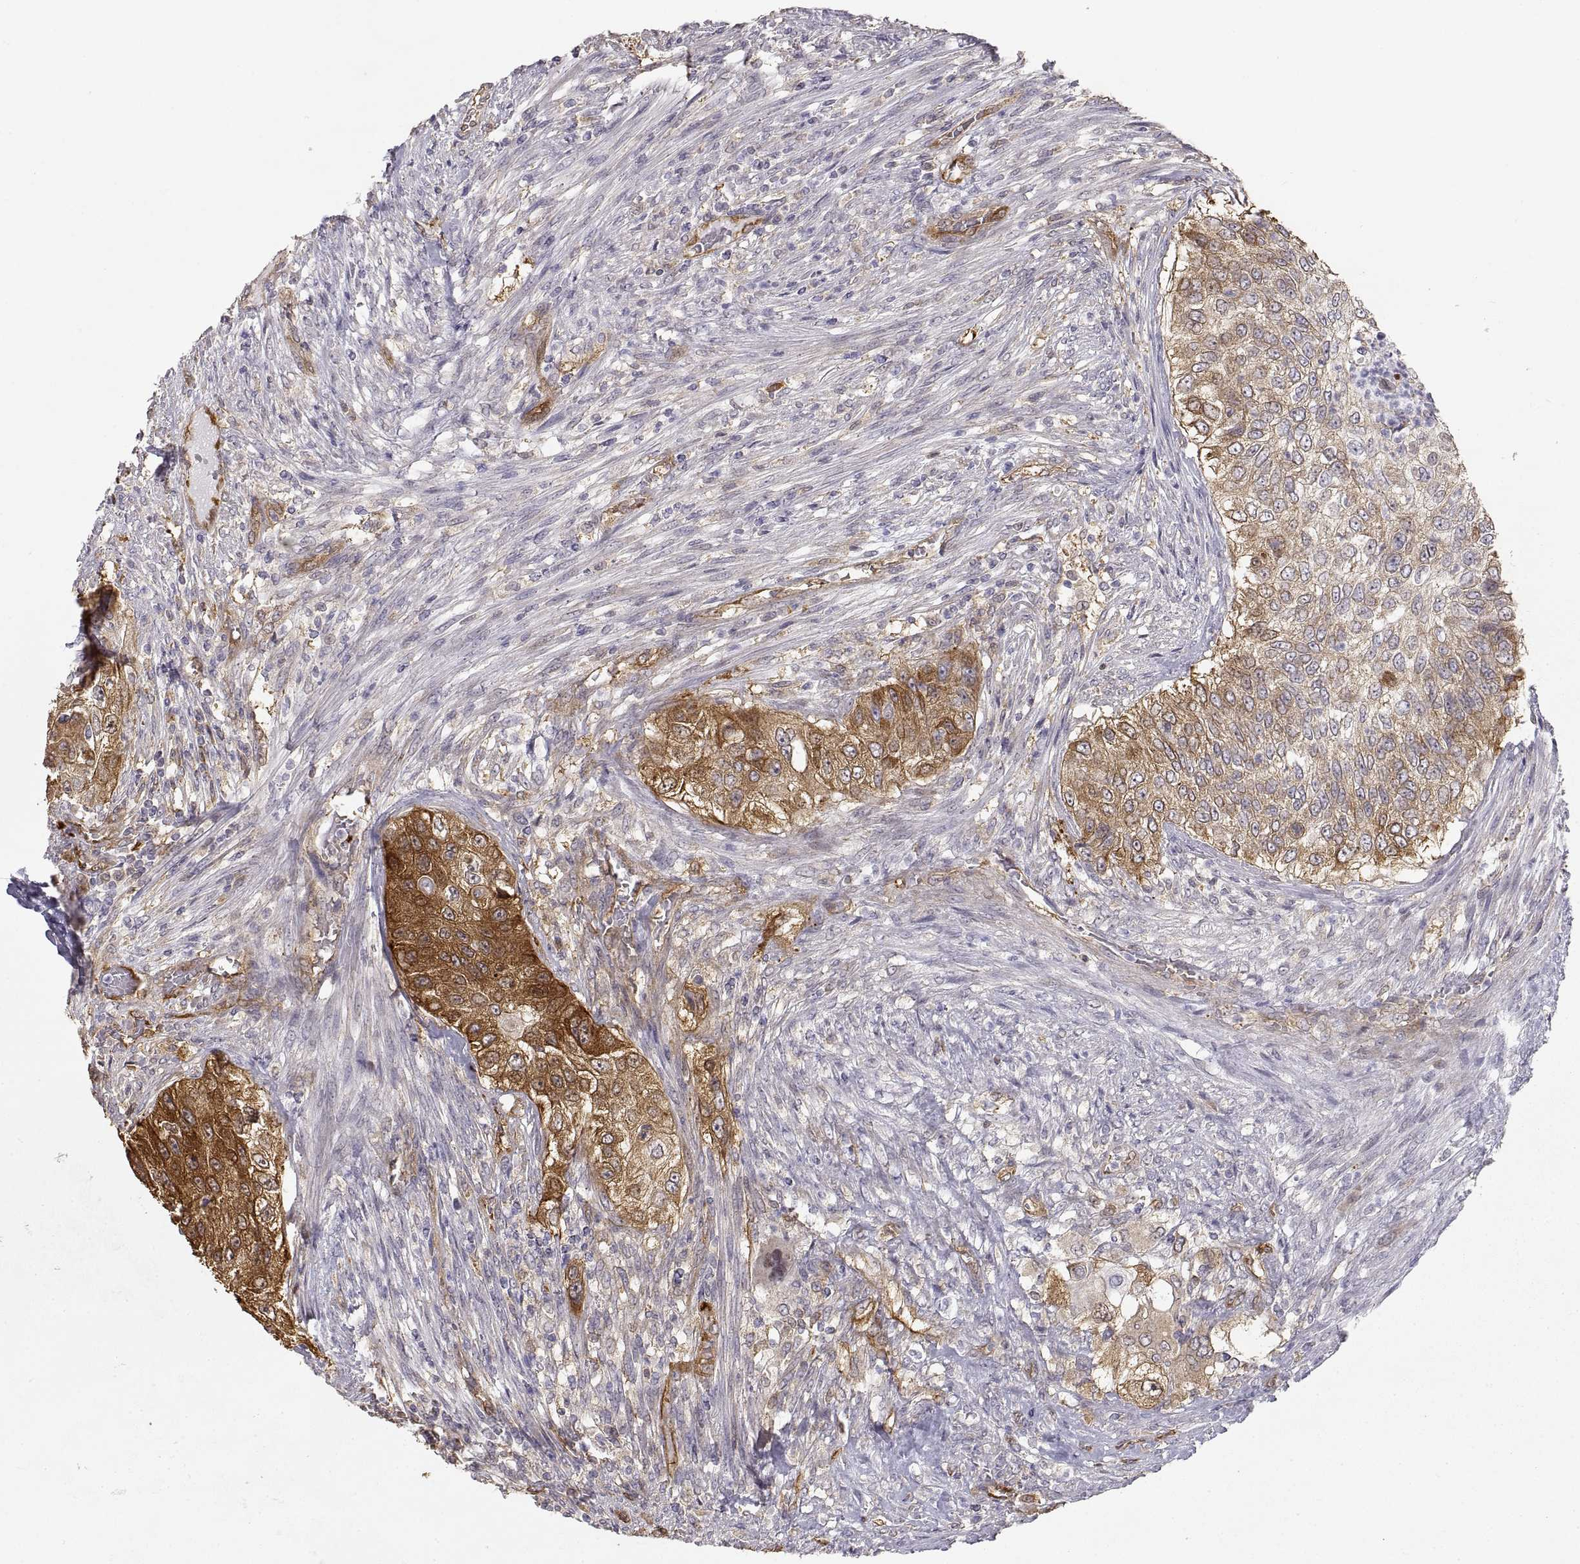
{"staining": {"intensity": "strong", "quantity": "25%-75%", "location": "cytoplasmic/membranous"}, "tissue": "urothelial cancer", "cell_type": "Tumor cells", "image_type": "cancer", "snomed": [{"axis": "morphology", "description": "Urothelial carcinoma, High grade"}, {"axis": "topography", "description": "Urinary bladder"}], "caption": "High-grade urothelial carcinoma stained for a protein (brown) shows strong cytoplasmic/membranous positive staining in about 25%-75% of tumor cells.", "gene": "HSP90AB1", "patient": {"sex": "female", "age": 60}}